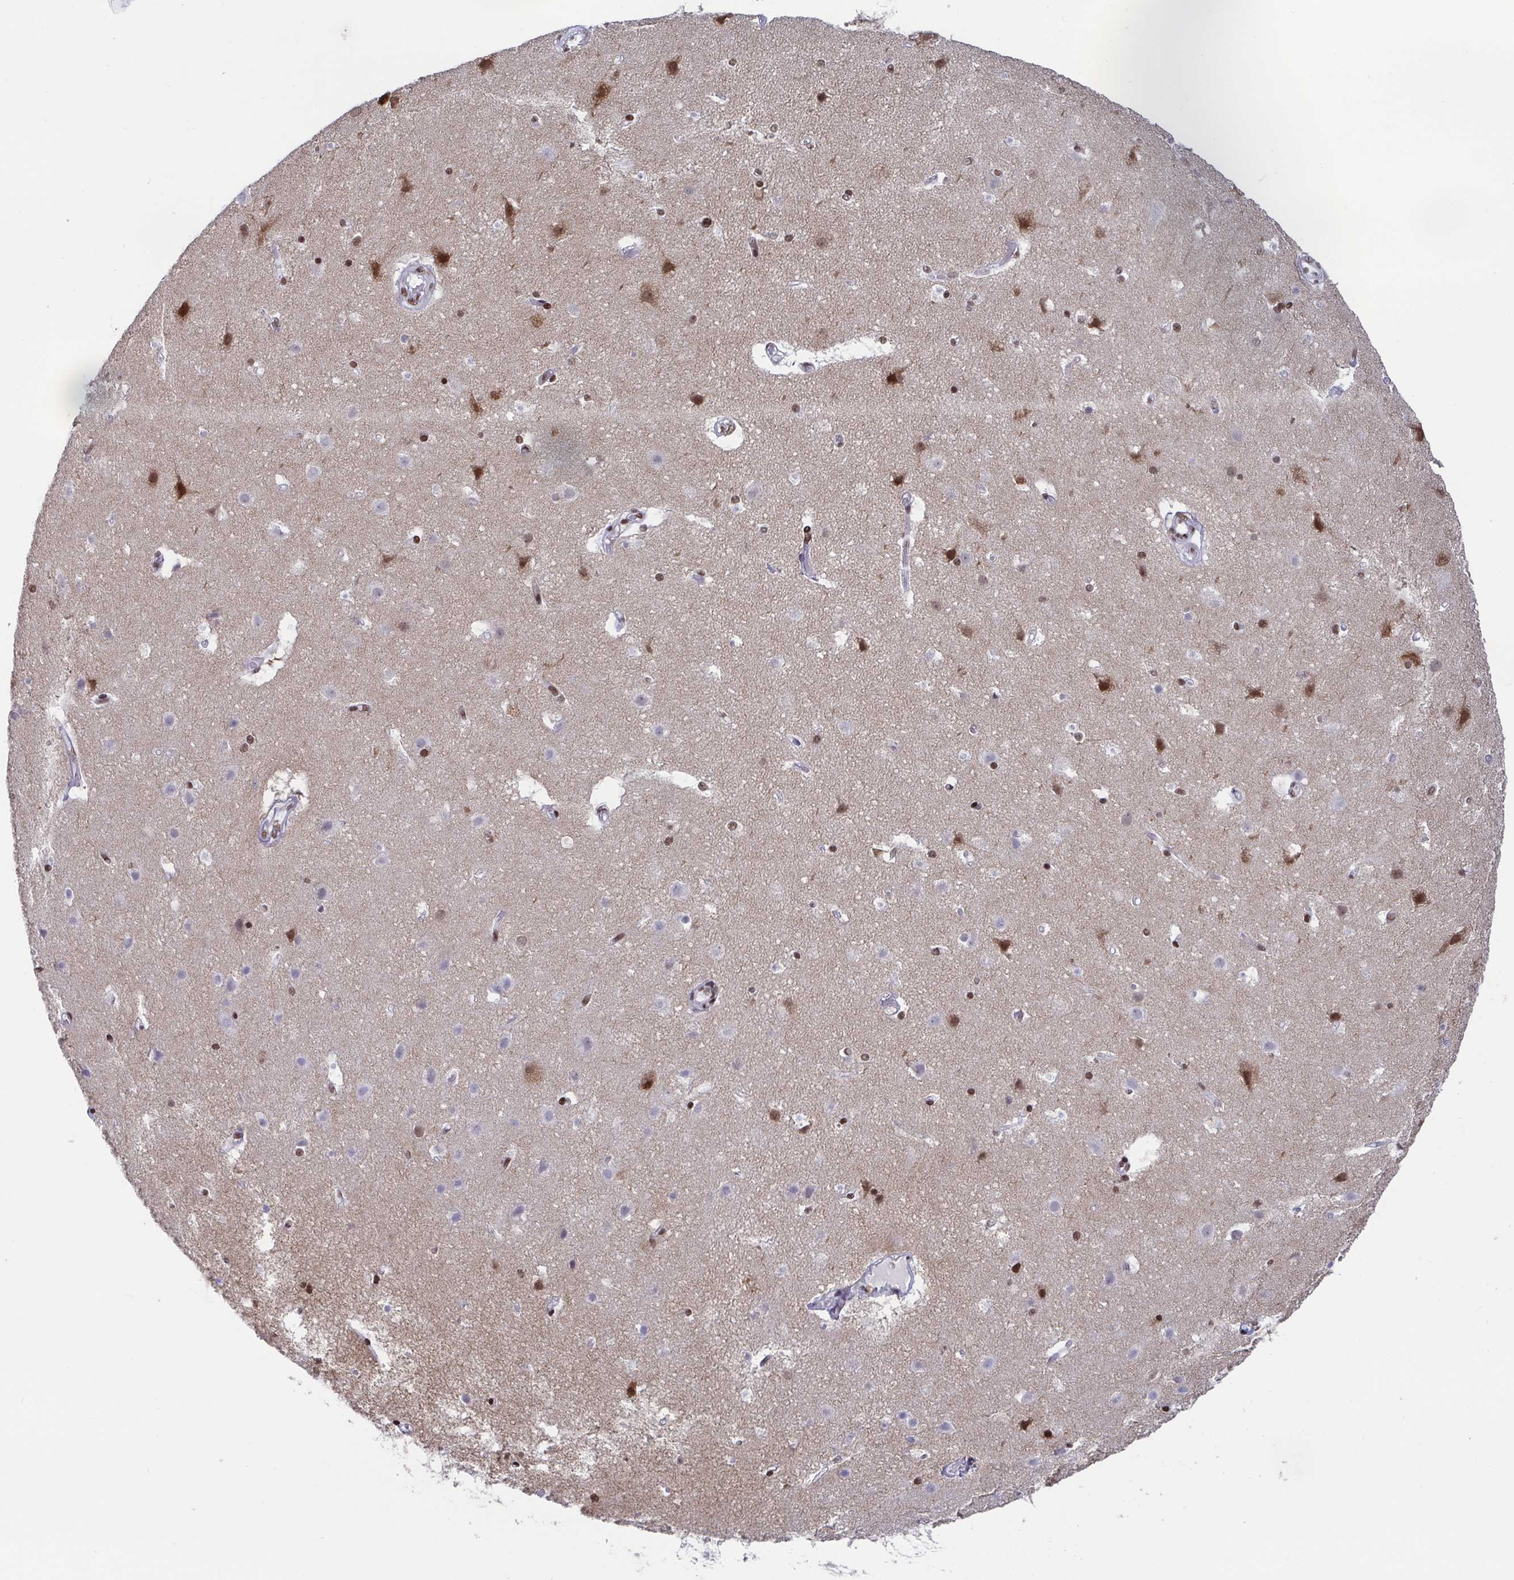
{"staining": {"intensity": "moderate", "quantity": "<25%", "location": "nuclear"}, "tissue": "cerebral cortex", "cell_type": "Endothelial cells", "image_type": "normal", "snomed": [{"axis": "morphology", "description": "Normal tissue, NOS"}, {"axis": "topography", "description": "Cerebral cortex"}], "caption": "Human cerebral cortex stained with a brown dye shows moderate nuclear positive staining in about <25% of endothelial cells.", "gene": "CTCF", "patient": {"sex": "female", "age": 52}}